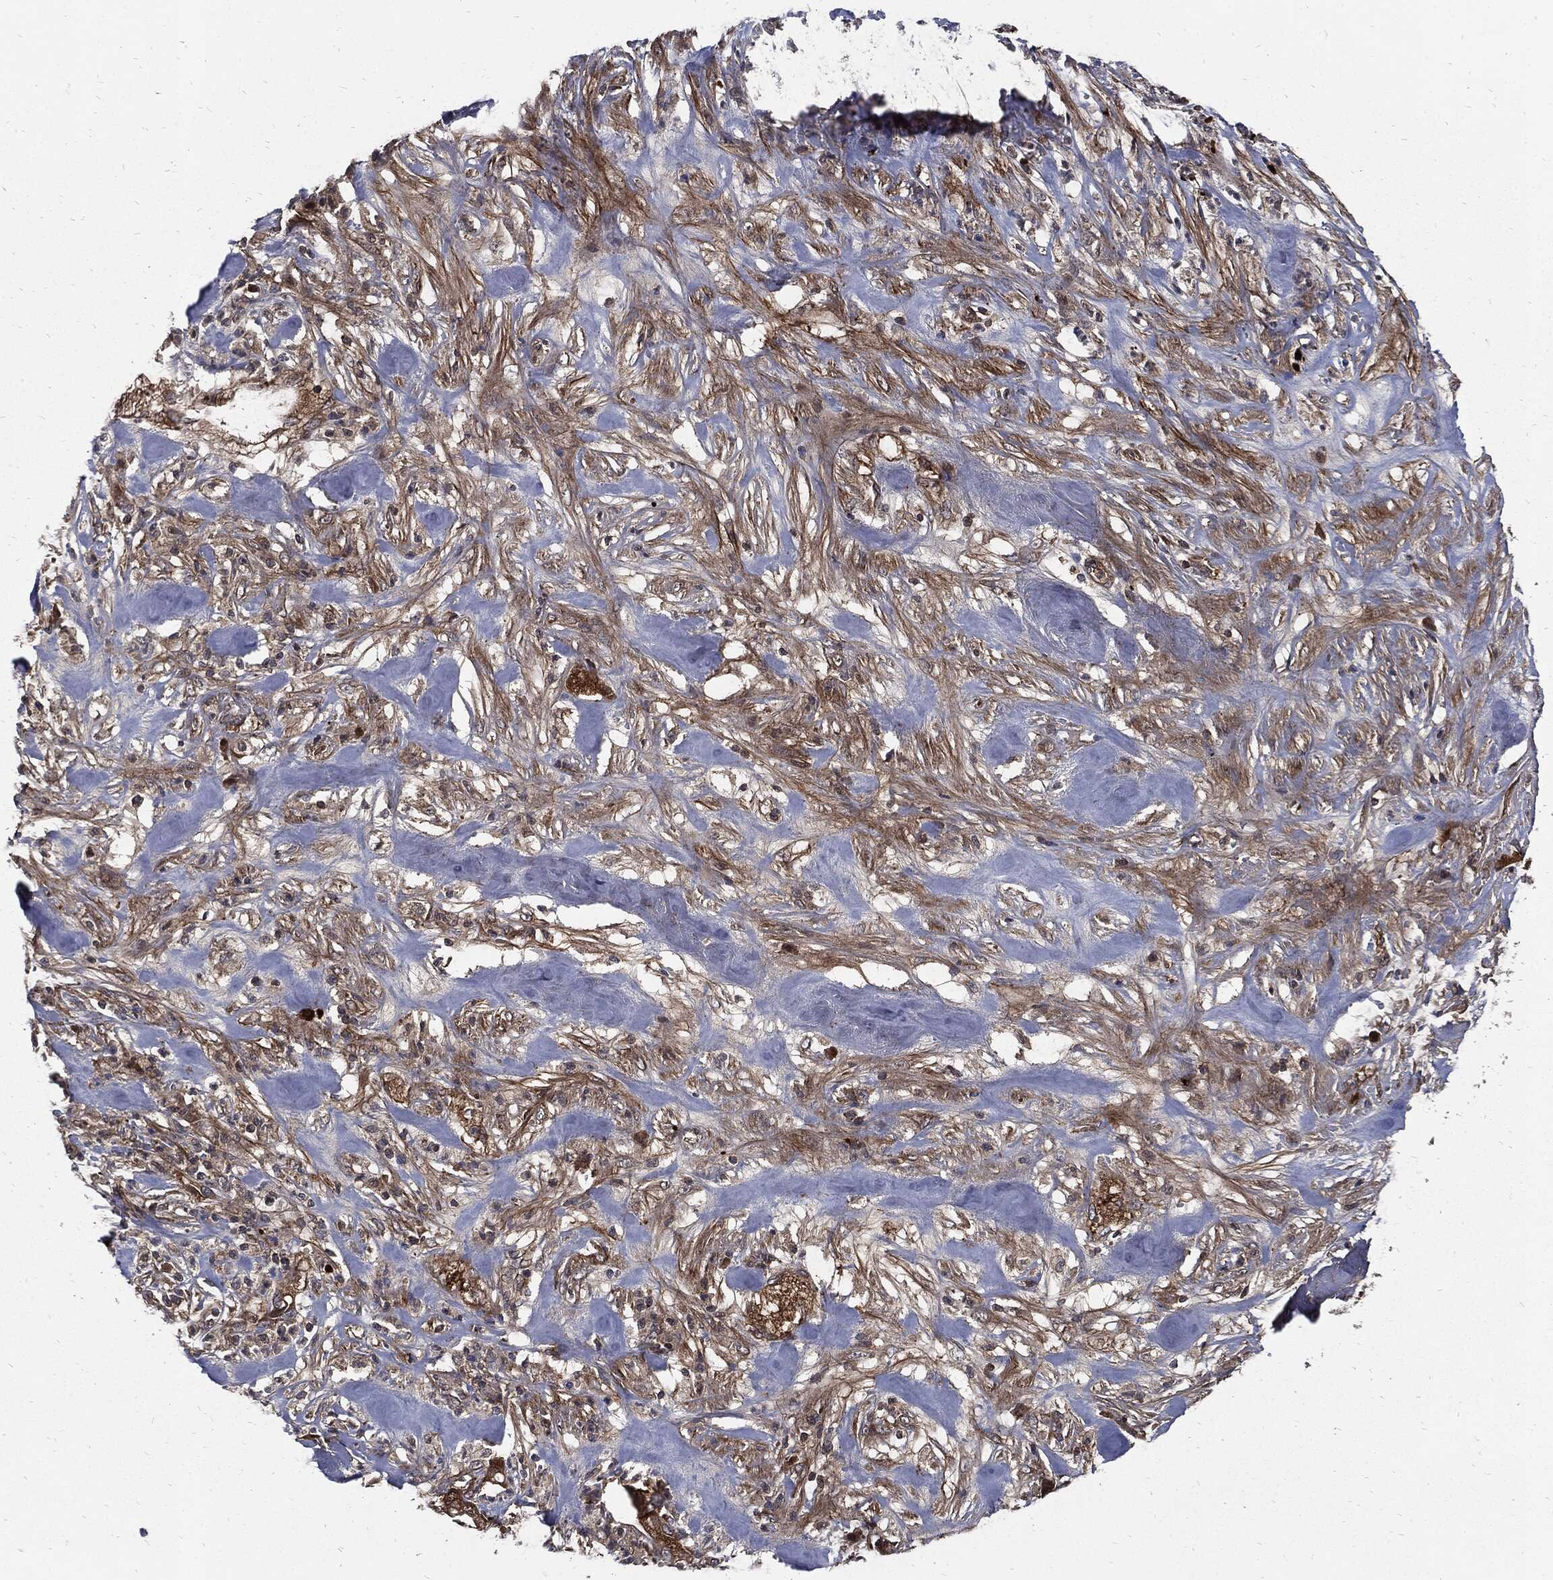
{"staining": {"intensity": "strong", "quantity": "25%-75%", "location": "cytoplasmic/membranous"}, "tissue": "pancreatic cancer", "cell_type": "Tumor cells", "image_type": "cancer", "snomed": [{"axis": "morphology", "description": "Adenocarcinoma, NOS"}, {"axis": "topography", "description": "Pancreas"}], "caption": "IHC micrograph of neoplastic tissue: adenocarcinoma (pancreatic) stained using immunohistochemistry (IHC) exhibits high levels of strong protein expression localized specifically in the cytoplasmic/membranous of tumor cells, appearing as a cytoplasmic/membranous brown color.", "gene": "CLU", "patient": {"sex": "male", "age": 71}}